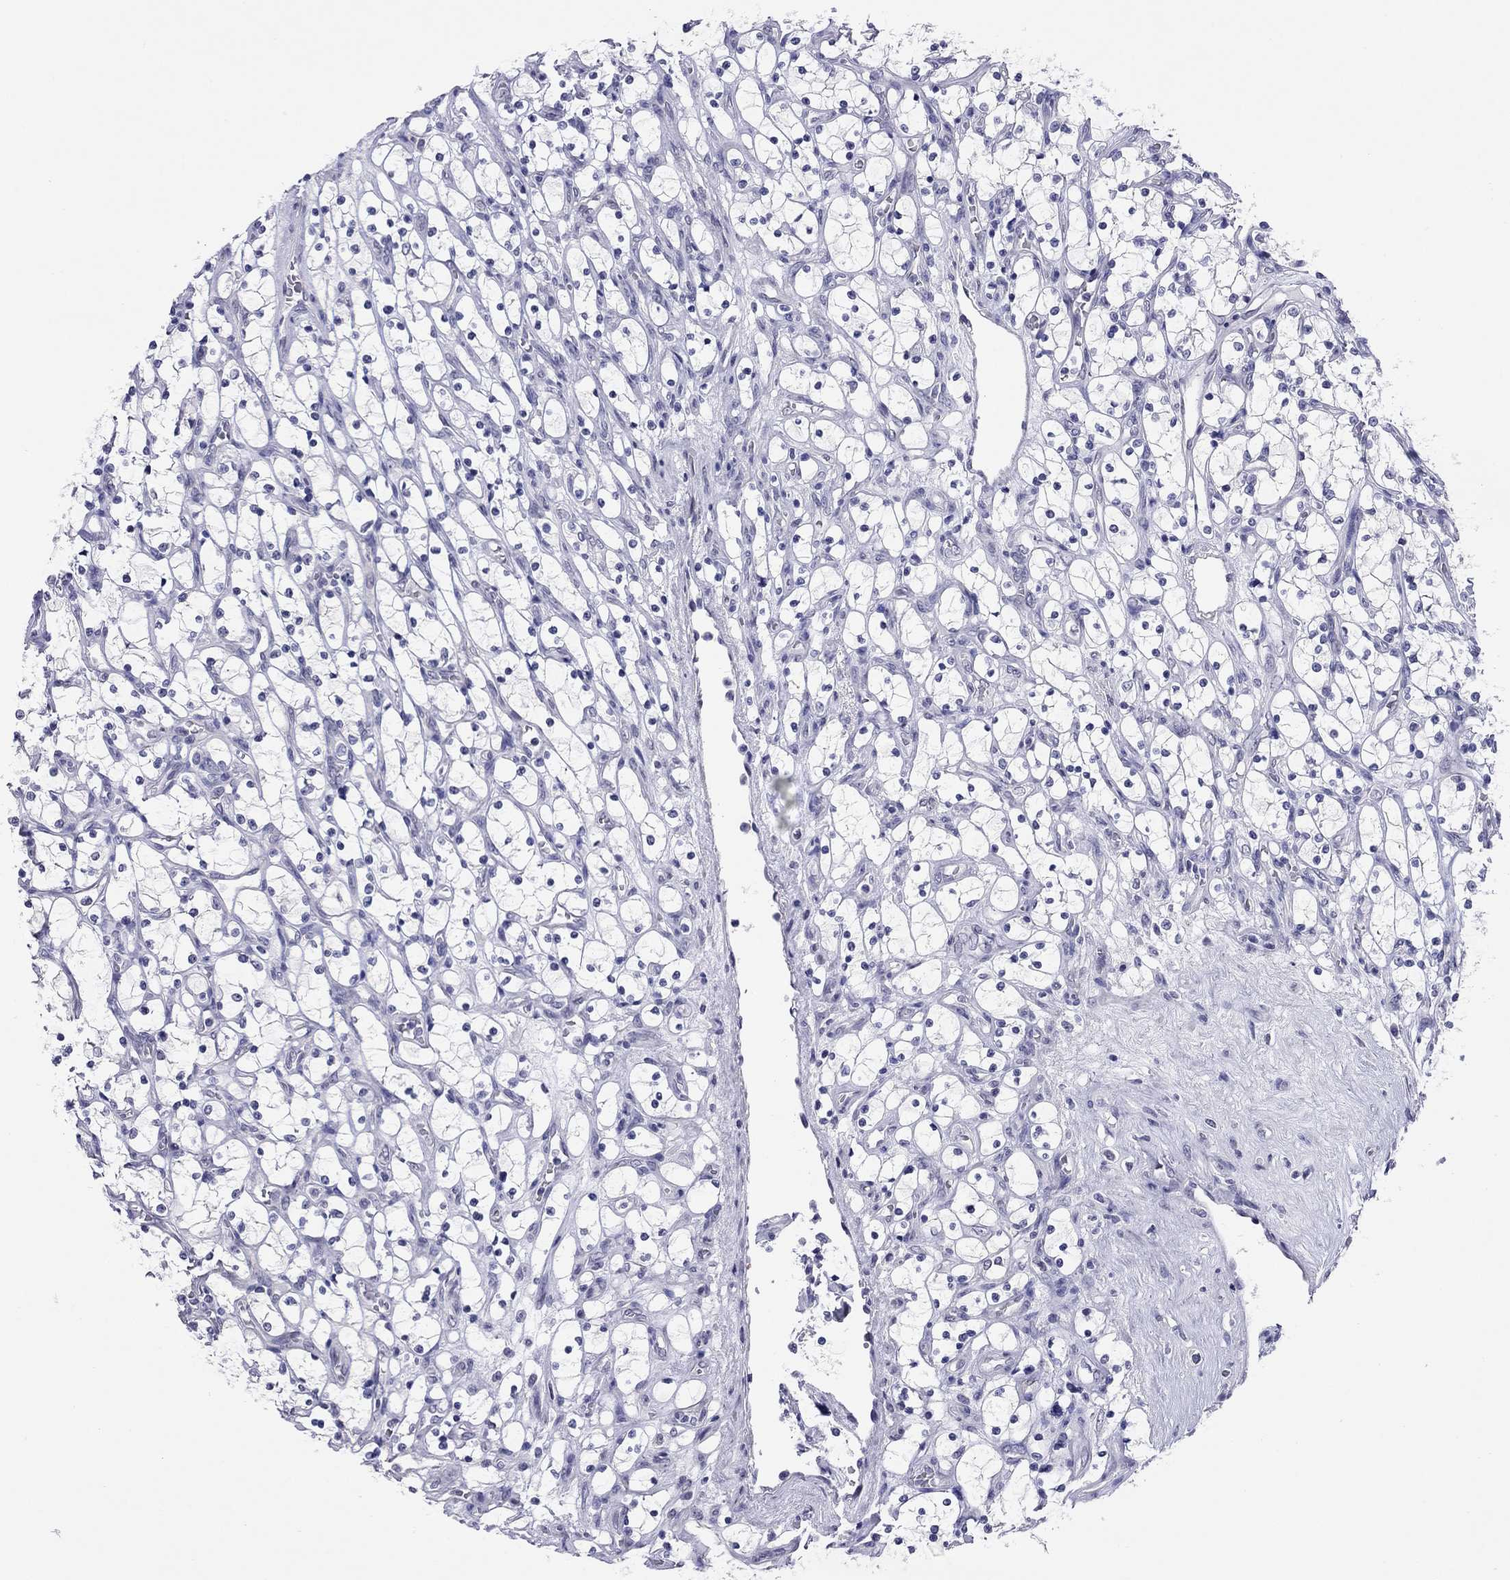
{"staining": {"intensity": "negative", "quantity": "none", "location": "none"}, "tissue": "renal cancer", "cell_type": "Tumor cells", "image_type": "cancer", "snomed": [{"axis": "morphology", "description": "Adenocarcinoma, NOS"}, {"axis": "topography", "description": "Kidney"}], "caption": "Tumor cells are negative for brown protein staining in renal adenocarcinoma.", "gene": "ARMC12", "patient": {"sex": "female", "age": 69}}